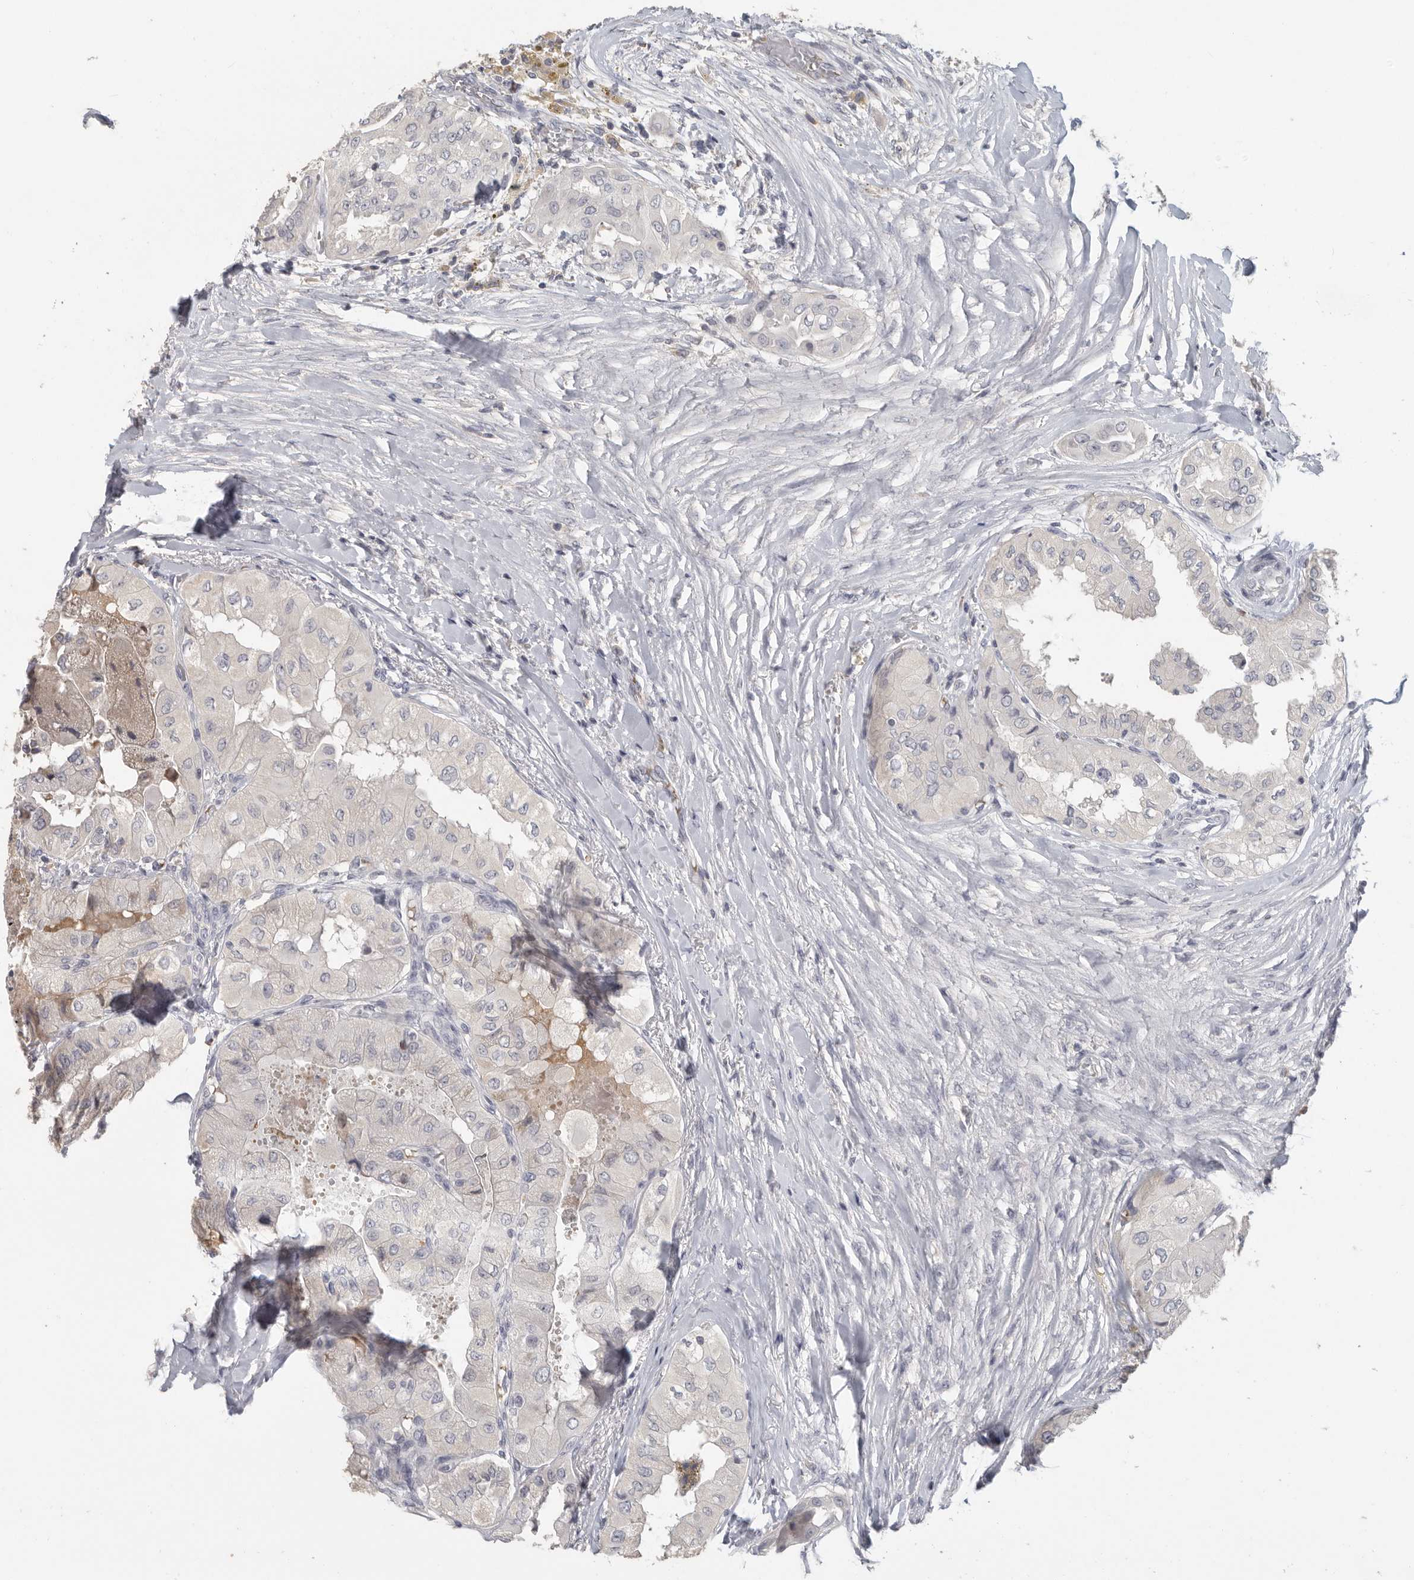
{"staining": {"intensity": "negative", "quantity": "none", "location": "none"}, "tissue": "thyroid cancer", "cell_type": "Tumor cells", "image_type": "cancer", "snomed": [{"axis": "morphology", "description": "Papillary adenocarcinoma, NOS"}, {"axis": "topography", "description": "Thyroid gland"}], "caption": "Thyroid cancer (papillary adenocarcinoma) stained for a protein using immunohistochemistry demonstrates no staining tumor cells.", "gene": "DNAJC11", "patient": {"sex": "female", "age": 59}}